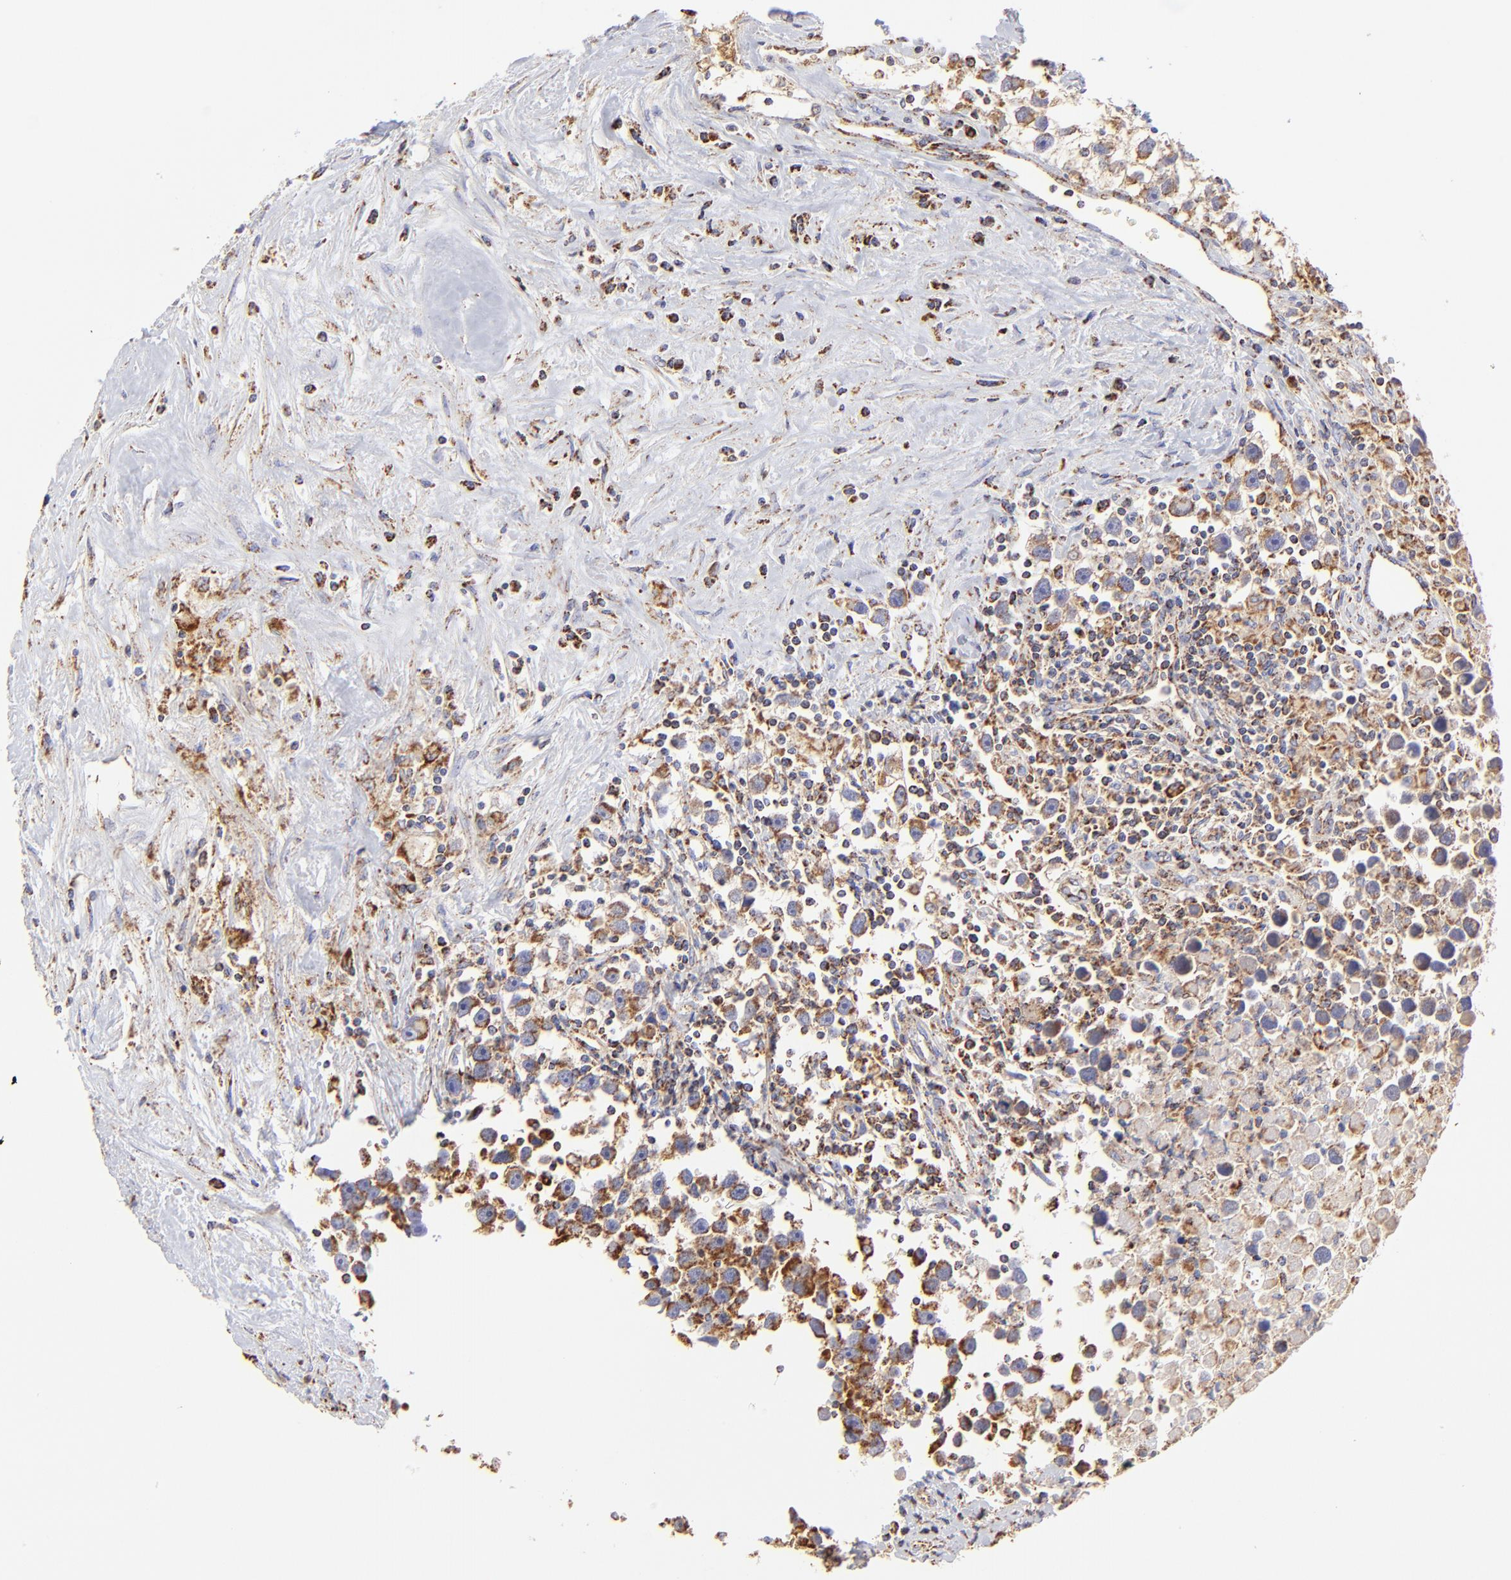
{"staining": {"intensity": "moderate", "quantity": ">75%", "location": "cytoplasmic/membranous"}, "tissue": "testis cancer", "cell_type": "Tumor cells", "image_type": "cancer", "snomed": [{"axis": "morphology", "description": "Seminoma, NOS"}, {"axis": "topography", "description": "Testis"}], "caption": "Immunohistochemistry of testis seminoma exhibits medium levels of moderate cytoplasmic/membranous expression in about >75% of tumor cells.", "gene": "ECH1", "patient": {"sex": "male", "age": 43}}